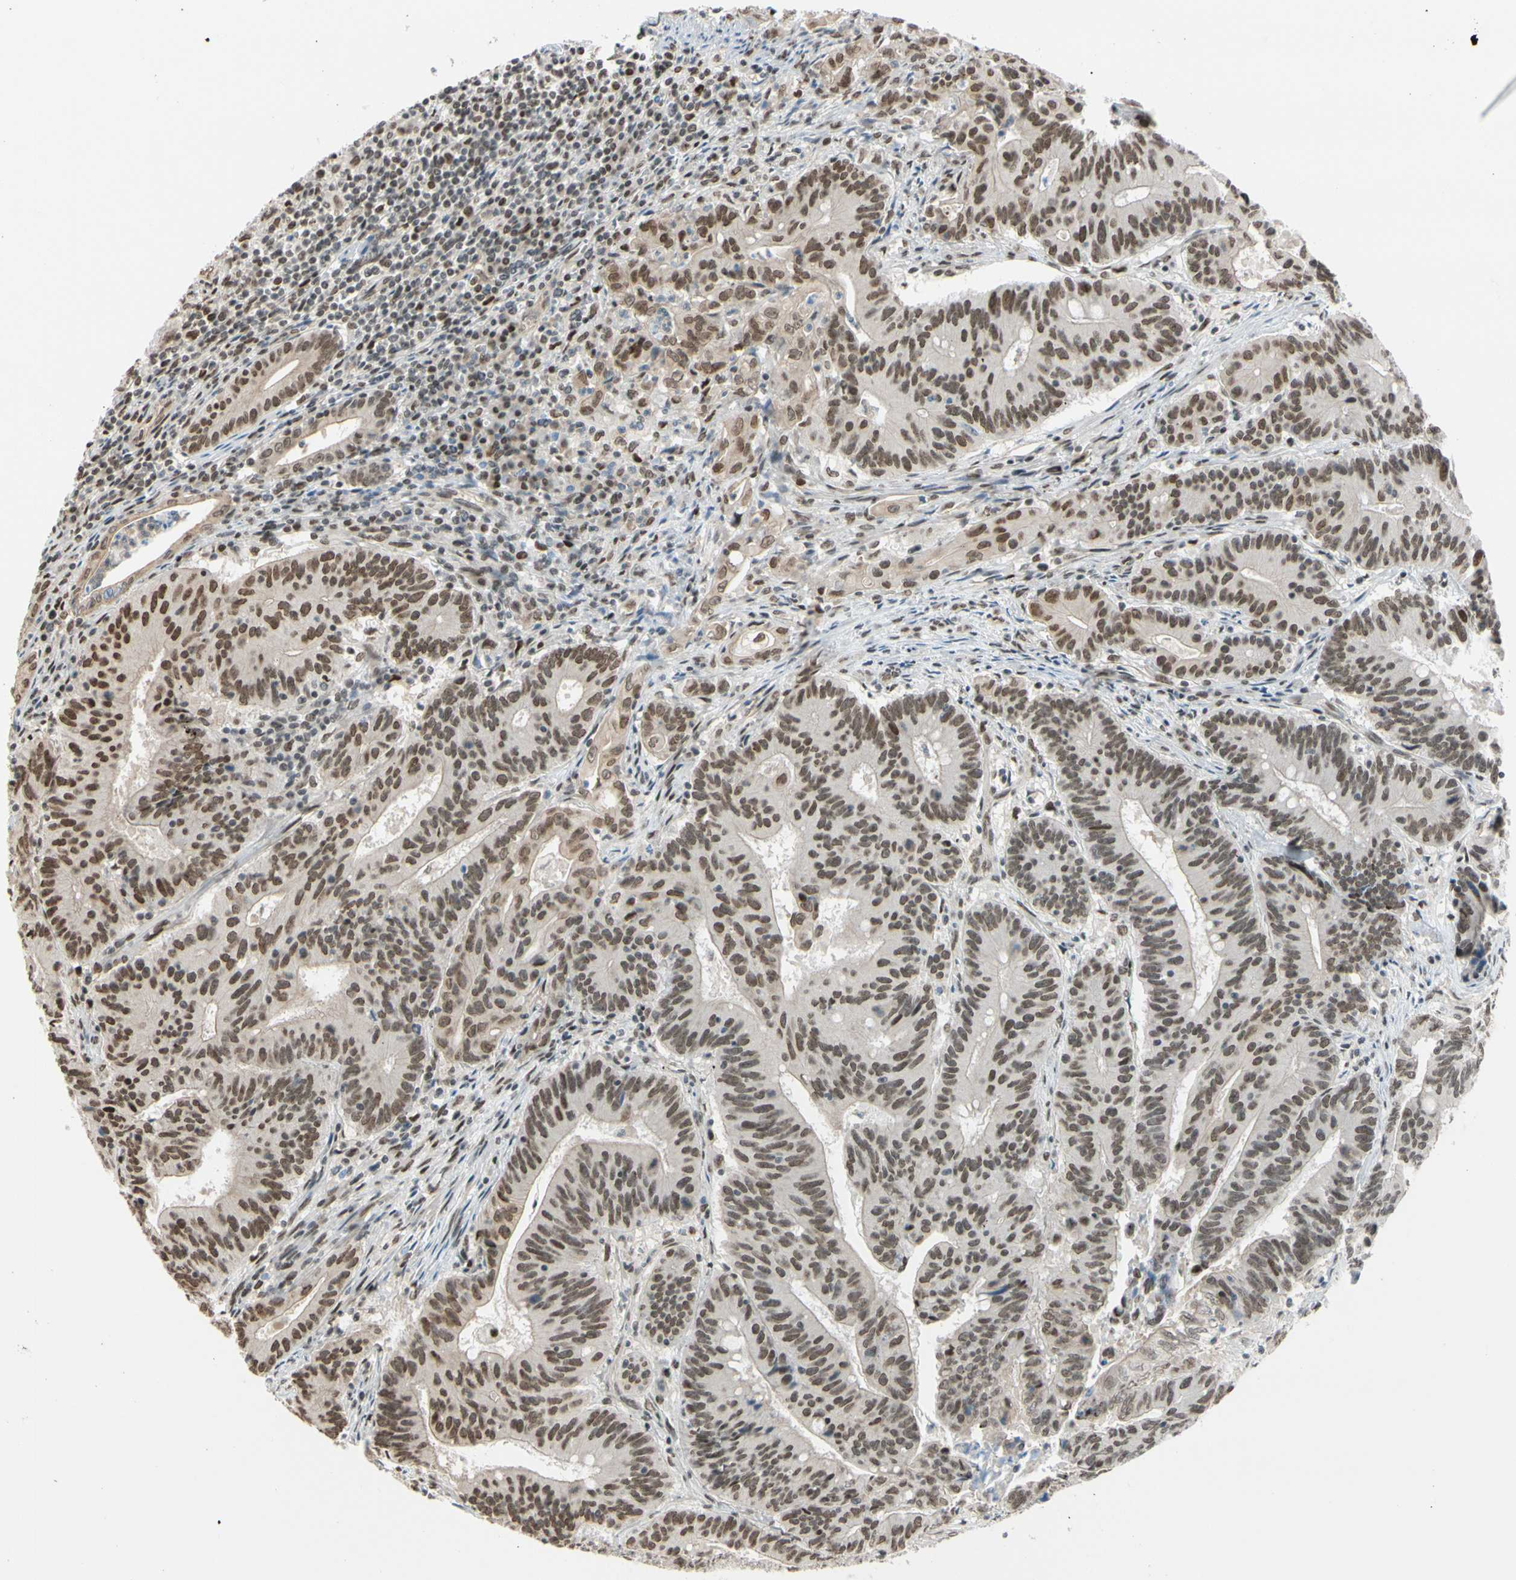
{"staining": {"intensity": "moderate", "quantity": ">75%", "location": "nuclear"}, "tissue": "colorectal cancer", "cell_type": "Tumor cells", "image_type": "cancer", "snomed": [{"axis": "morphology", "description": "Adenocarcinoma, NOS"}, {"axis": "topography", "description": "Colon"}], "caption": "This is an image of immunohistochemistry (IHC) staining of adenocarcinoma (colorectal), which shows moderate staining in the nuclear of tumor cells.", "gene": "SUFU", "patient": {"sex": "male", "age": 45}}